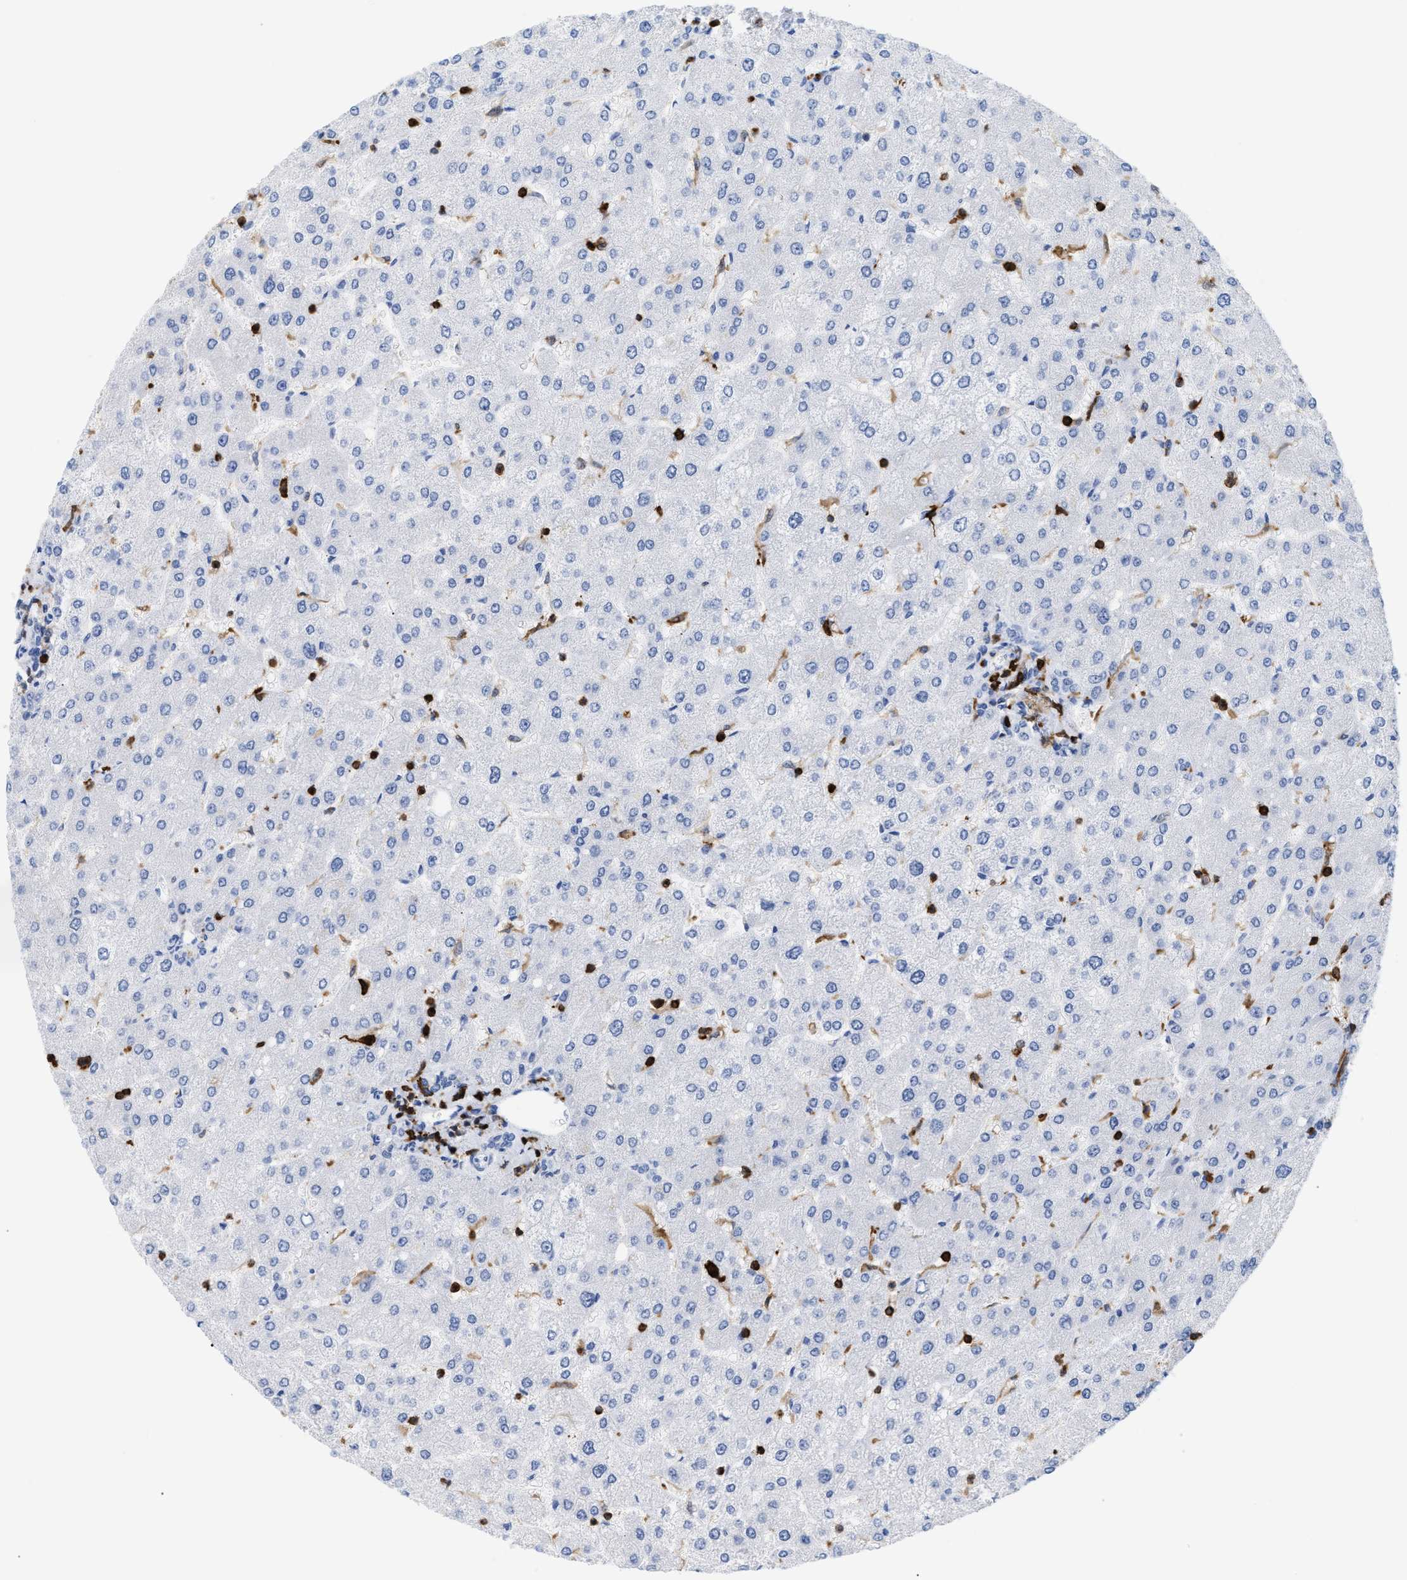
{"staining": {"intensity": "negative", "quantity": "none", "location": "none"}, "tissue": "liver", "cell_type": "Cholangiocytes", "image_type": "normal", "snomed": [{"axis": "morphology", "description": "Normal tissue, NOS"}, {"axis": "topography", "description": "Liver"}], "caption": "A histopathology image of liver stained for a protein exhibits no brown staining in cholangiocytes.", "gene": "LCP1", "patient": {"sex": "male", "age": 55}}